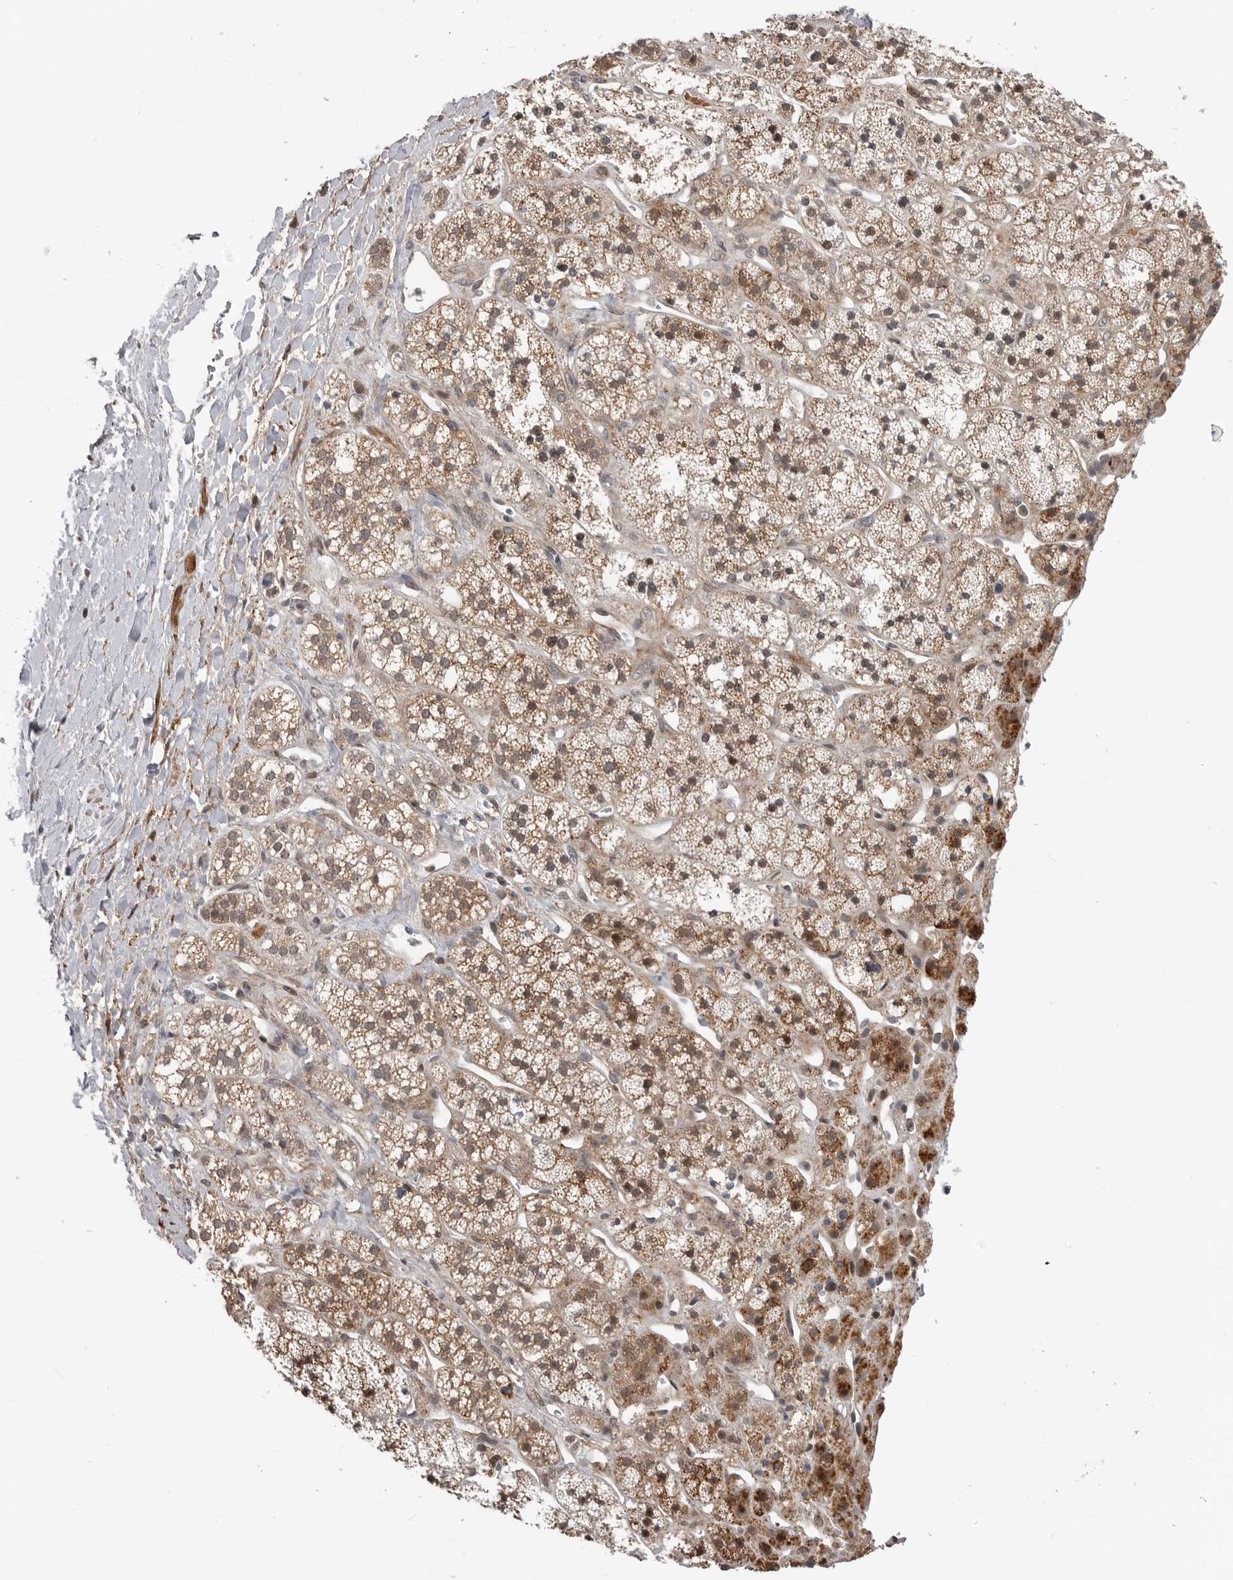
{"staining": {"intensity": "moderate", "quantity": ">75%", "location": "cytoplasmic/membranous"}, "tissue": "adrenal gland", "cell_type": "Glandular cells", "image_type": "normal", "snomed": [{"axis": "morphology", "description": "Normal tissue, NOS"}, {"axis": "topography", "description": "Adrenal gland"}], "caption": "IHC image of benign adrenal gland: adrenal gland stained using IHC reveals medium levels of moderate protein expression localized specifically in the cytoplasmic/membranous of glandular cells, appearing as a cytoplasmic/membranous brown color.", "gene": "TRIM56", "patient": {"sex": "male", "age": 56}}